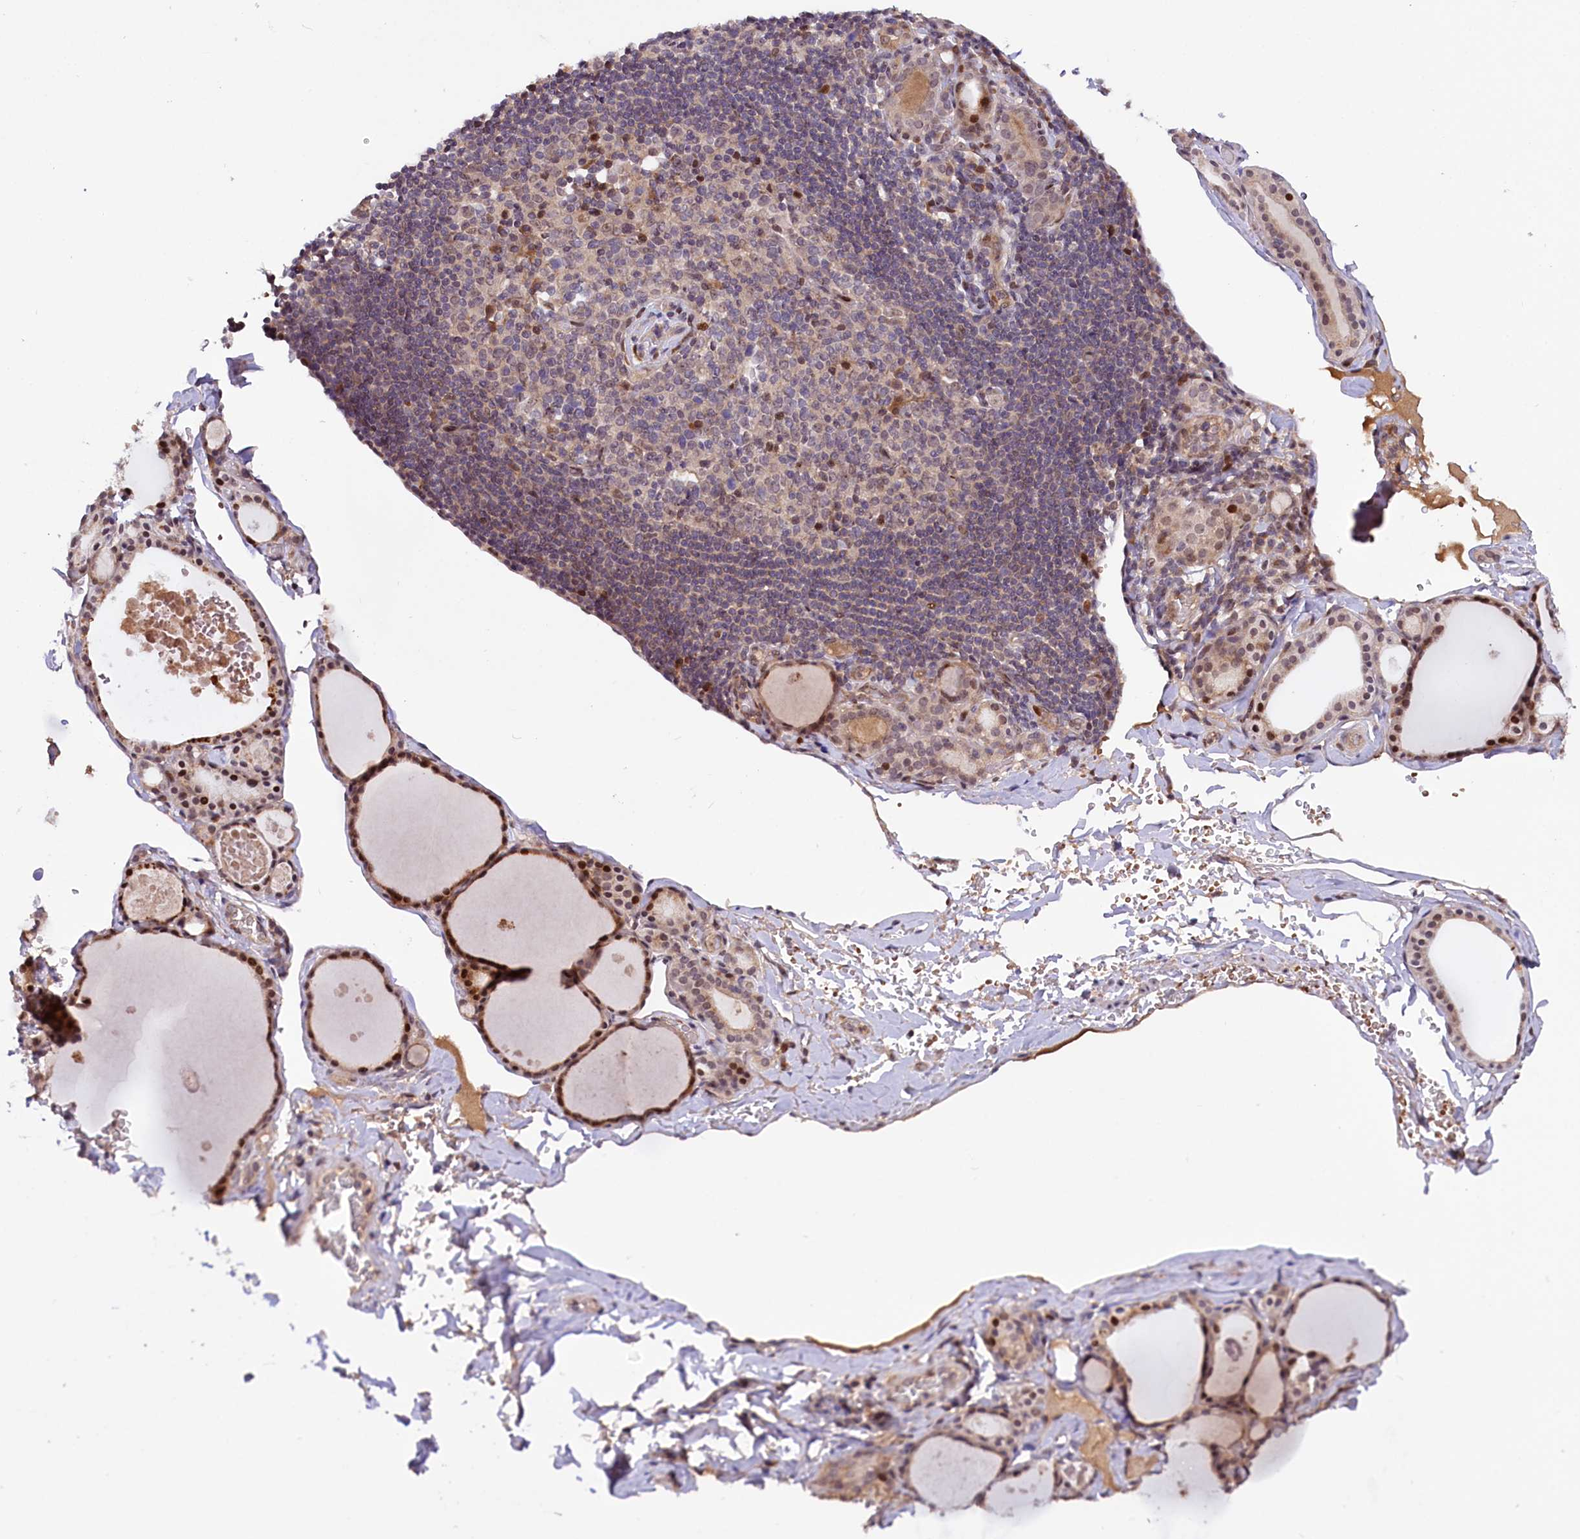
{"staining": {"intensity": "moderate", "quantity": ">75%", "location": "cytoplasmic/membranous,nuclear"}, "tissue": "thyroid gland", "cell_type": "Glandular cells", "image_type": "normal", "snomed": [{"axis": "morphology", "description": "Normal tissue, NOS"}, {"axis": "topography", "description": "Thyroid gland"}], "caption": "Benign thyroid gland was stained to show a protein in brown. There is medium levels of moderate cytoplasmic/membranous,nuclear expression in approximately >75% of glandular cells.", "gene": "N4BP2L1", "patient": {"sex": "male", "age": 56}}